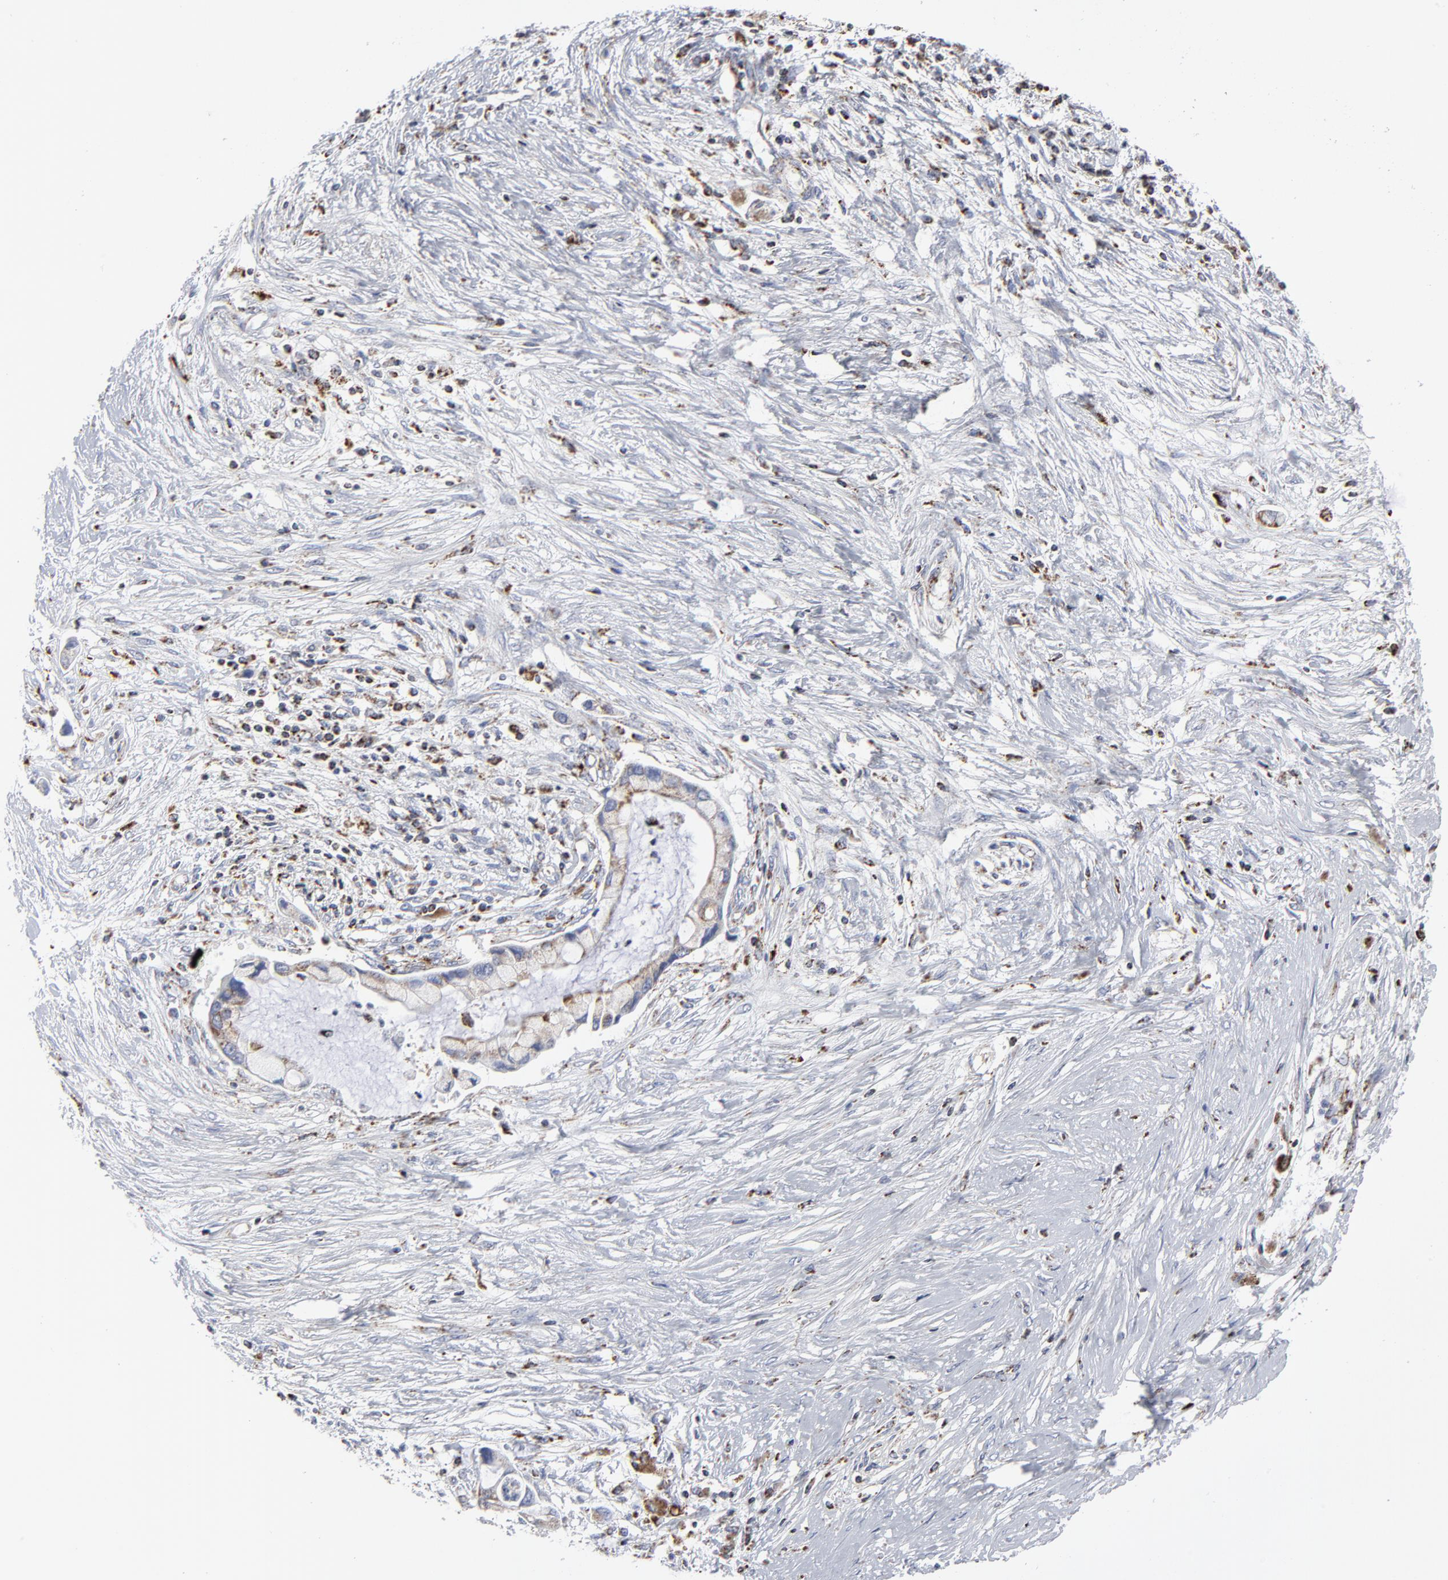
{"staining": {"intensity": "weak", "quantity": "<25%", "location": "cytoplasmic/membranous"}, "tissue": "pancreatic cancer", "cell_type": "Tumor cells", "image_type": "cancer", "snomed": [{"axis": "morphology", "description": "Adenocarcinoma, NOS"}, {"axis": "topography", "description": "Pancreas"}], "caption": "Human pancreatic cancer stained for a protein using IHC shows no staining in tumor cells.", "gene": "TXNRD2", "patient": {"sex": "female", "age": 59}}